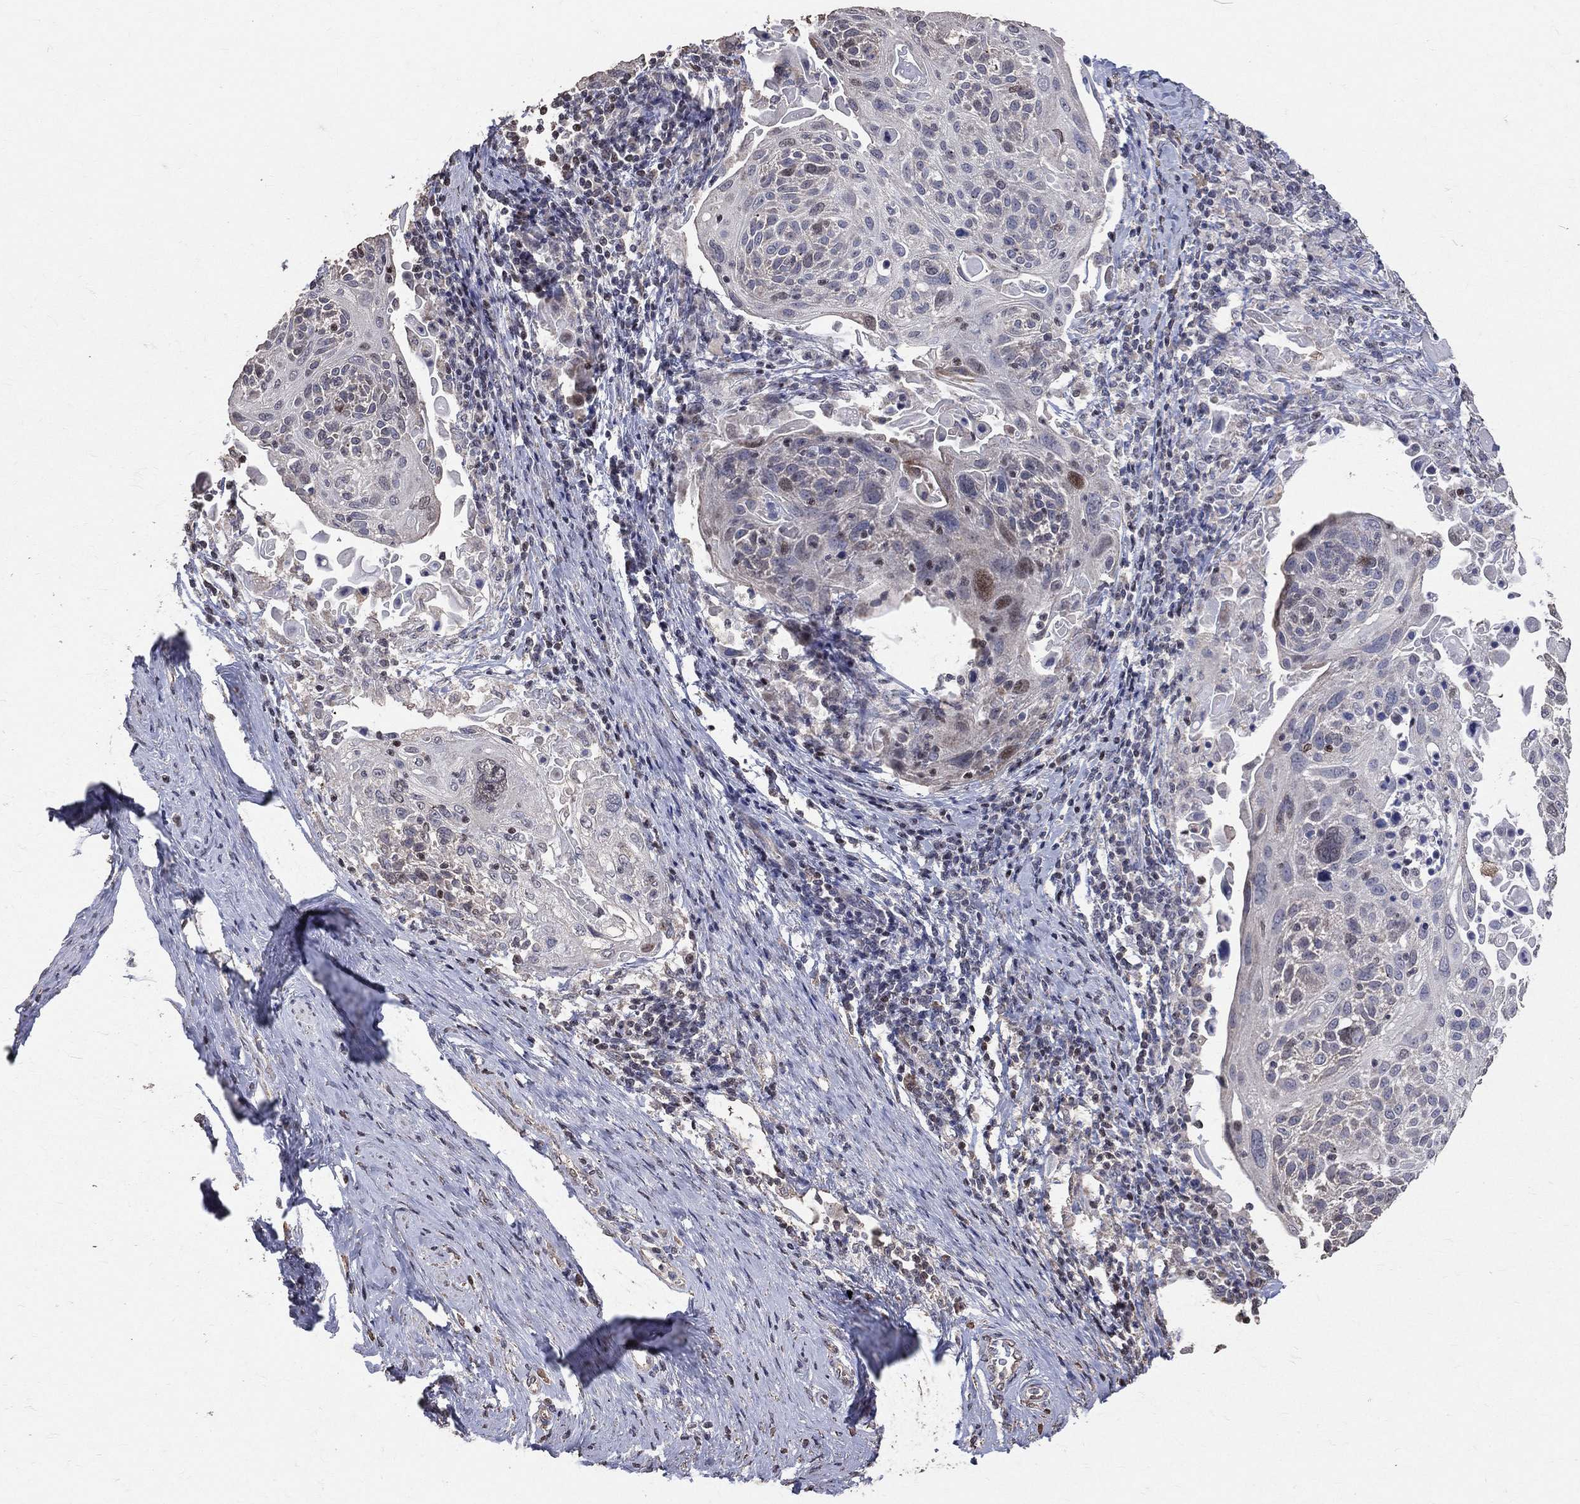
{"staining": {"intensity": "negative", "quantity": "none", "location": "none"}, "tissue": "cervical cancer", "cell_type": "Tumor cells", "image_type": "cancer", "snomed": [{"axis": "morphology", "description": "Squamous cell carcinoma, NOS"}, {"axis": "topography", "description": "Cervix"}], "caption": "Immunohistochemistry of squamous cell carcinoma (cervical) reveals no positivity in tumor cells.", "gene": "LY6K", "patient": {"sex": "female", "age": 61}}